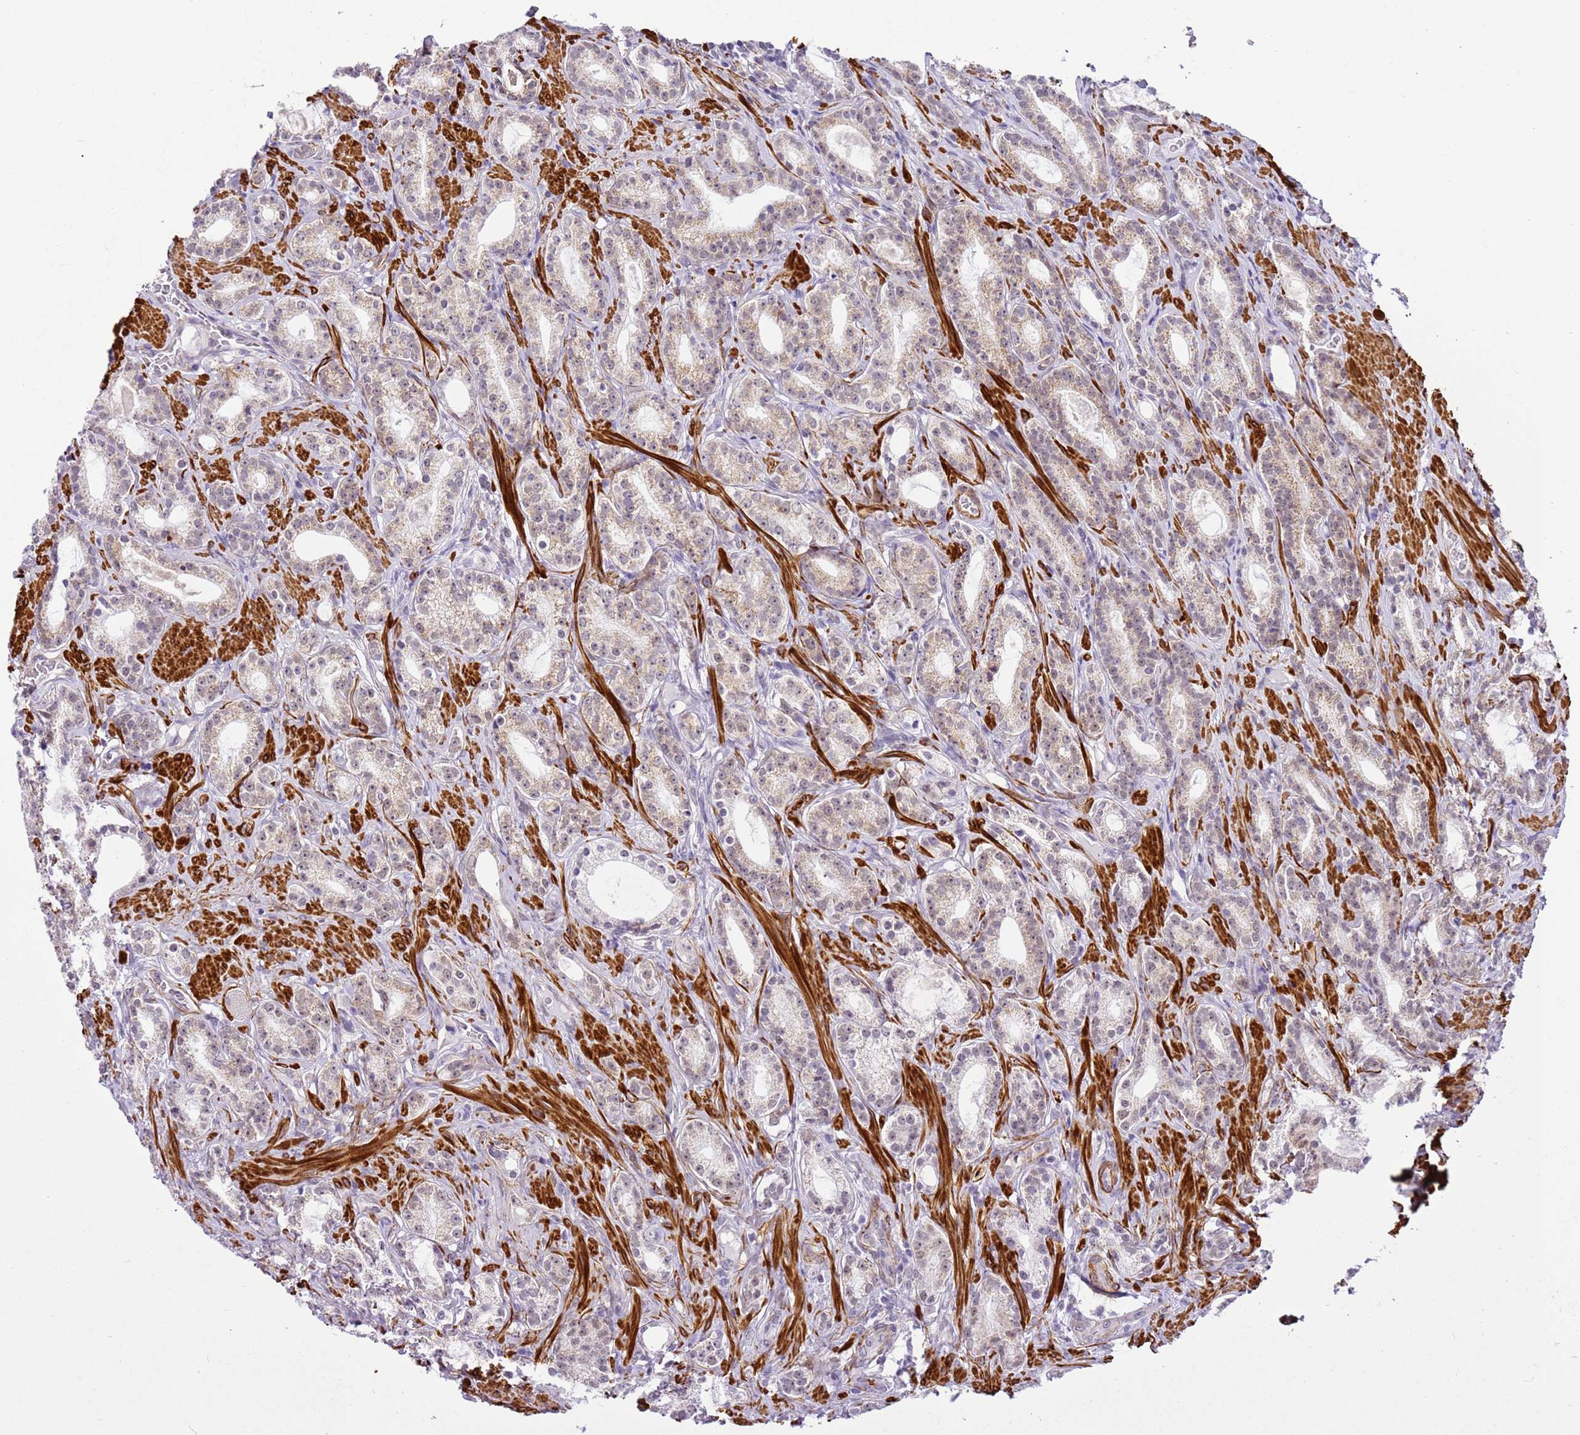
{"staining": {"intensity": "weak", "quantity": "25%-75%", "location": "cytoplasmic/membranous"}, "tissue": "prostate cancer", "cell_type": "Tumor cells", "image_type": "cancer", "snomed": [{"axis": "morphology", "description": "Adenocarcinoma, Low grade"}, {"axis": "topography", "description": "Prostate"}], "caption": "Tumor cells show low levels of weak cytoplasmic/membranous staining in about 25%-75% of cells in human prostate low-grade adenocarcinoma. (IHC, brightfield microscopy, high magnification).", "gene": "SMIM4", "patient": {"sex": "male", "age": 71}}